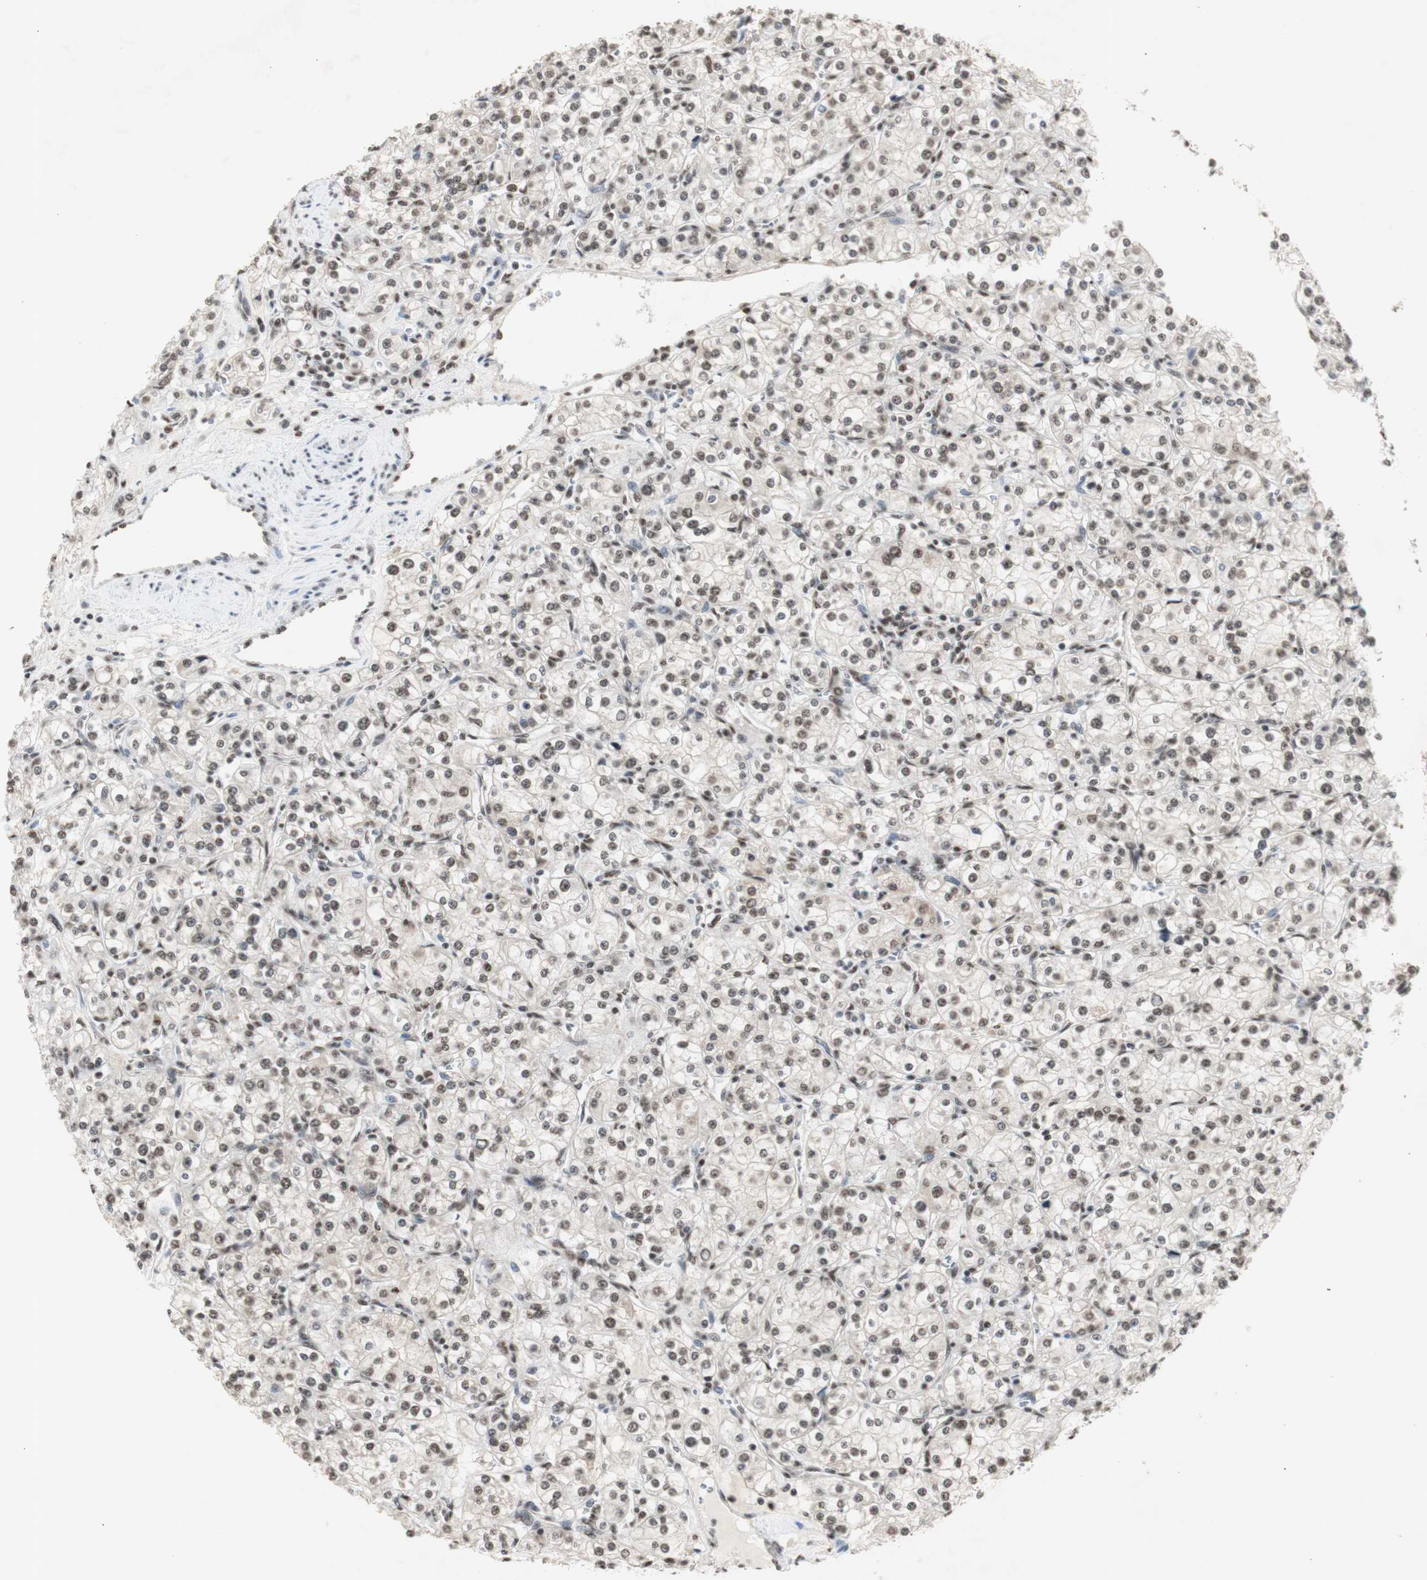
{"staining": {"intensity": "moderate", "quantity": ">75%", "location": "nuclear"}, "tissue": "renal cancer", "cell_type": "Tumor cells", "image_type": "cancer", "snomed": [{"axis": "morphology", "description": "Adenocarcinoma, NOS"}, {"axis": "topography", "description": "Kidney"}], "caption": "Protein analysis of renal adenocarcinoma tissue shows moderate nuclear staining in approximately >75% of tumor cells. (DAB IHC, brown staining for protein, blue staining for nuclei).", "gene": "SNRPB", "patient": {"sex": "male", "age": 77}}